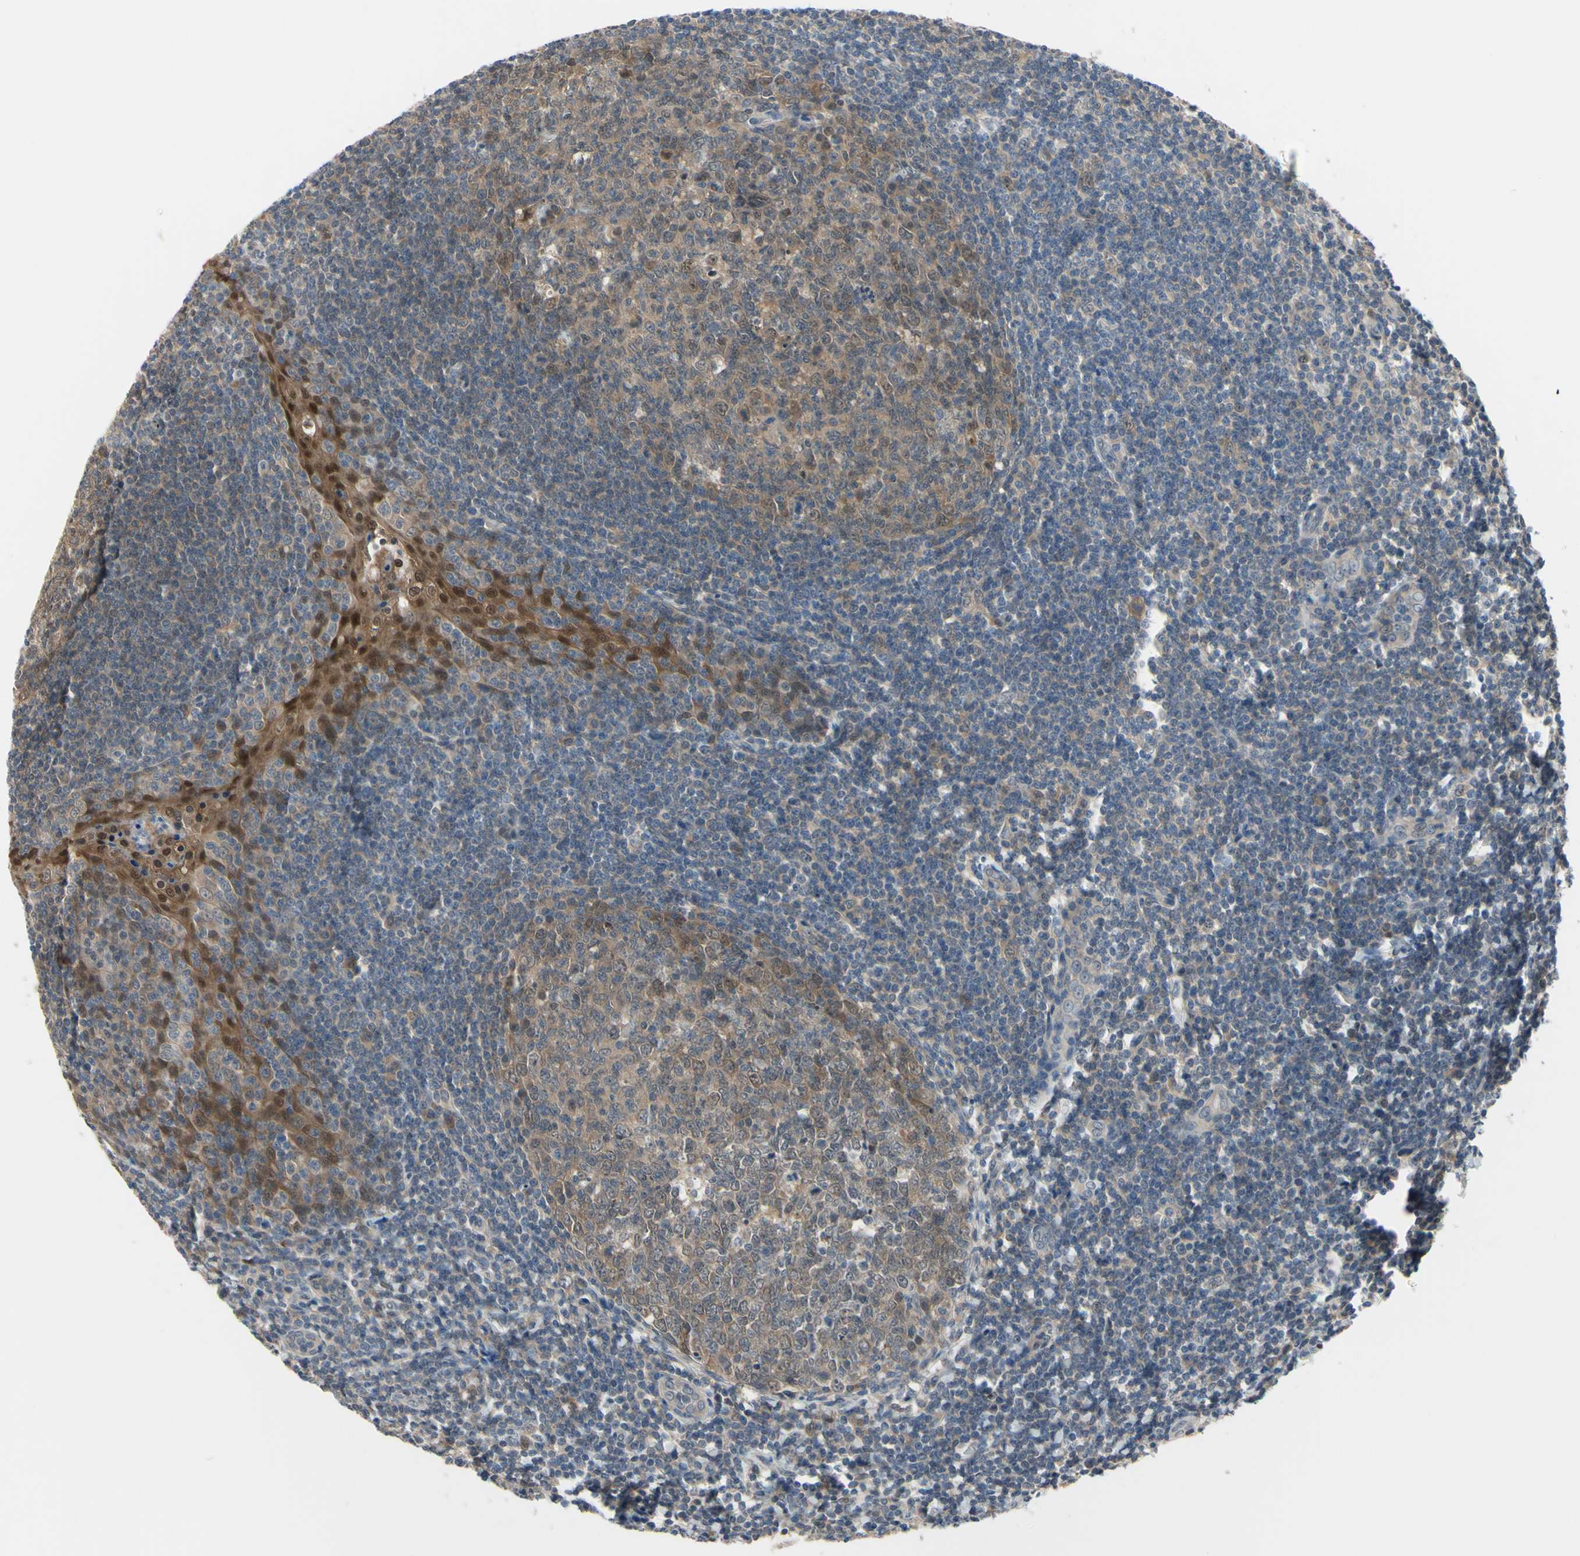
{"staining": {"intensity": "moderate", "quantity": ">75%", "location": "cytoplasmic/membranous"}, "tissue": "tonsil", "cell_type": "Germinal center cells", "image_type": "normal", "snomed": [{"axis": "morphology", "description": "Normal tissue, NOS"}, {"axis": "topography", "description": "Tonsil"}], "caption": "Protein staining demonstrates moderate cytoplasmic/membranous staining in approximately >75% of germinal center cells in normal tonsil.", "gene": "HSPA4", "patient": {"sex": "male", "age": 31}}